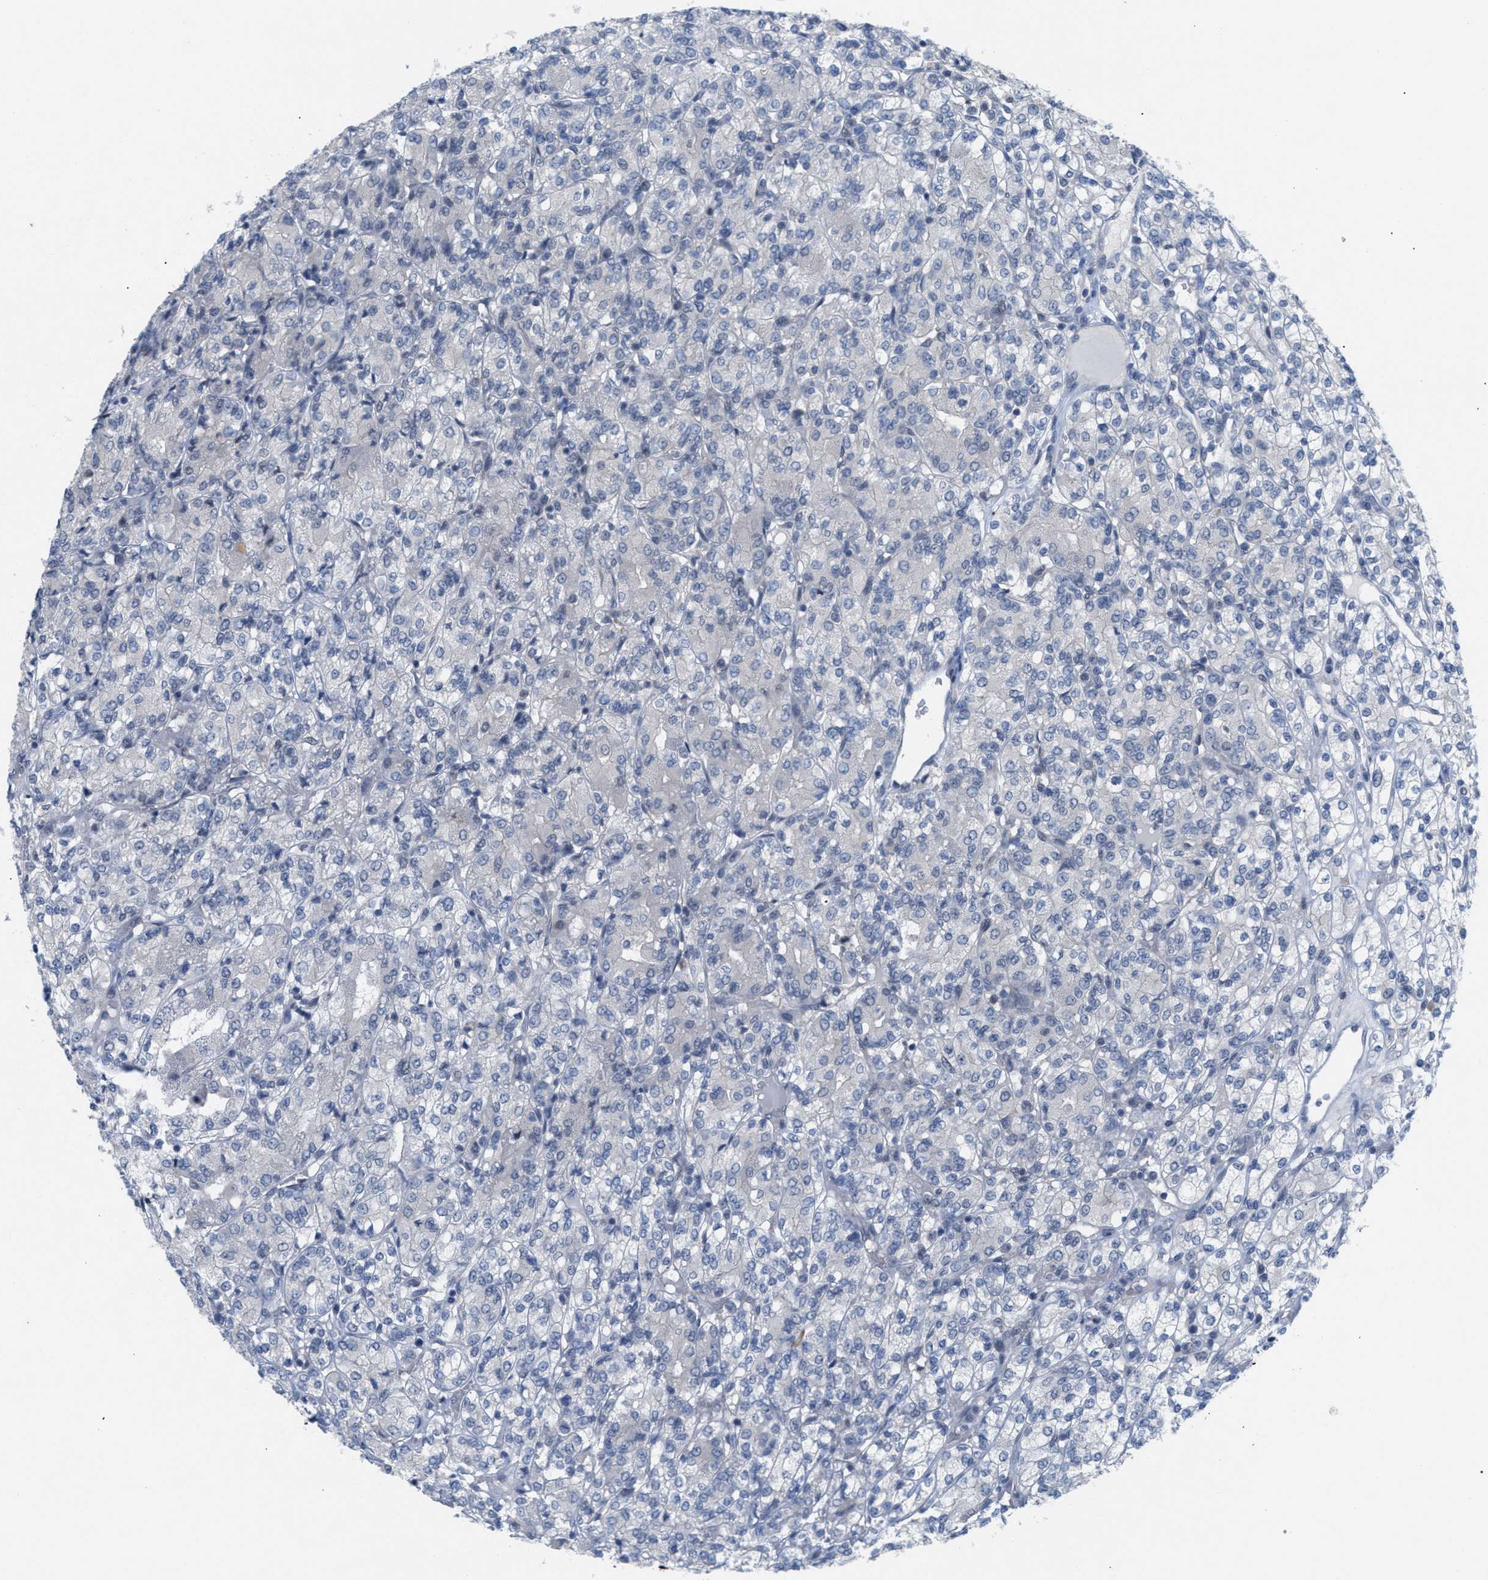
{"staining": {"intensity": "negative", "quantity": "none", "location": "none"}, "tissue": "renal cancer", "cell_type": "Tumor cells", "image_type": "cancer", "snomed": [{"axis": "morphology", "description": "Adenocarcinoma, NOS"}, {"axis": "topography", "description": "Kidney"}], "caption": "This histopathology image is of renal cancer (adenocarcinoma) stained with IHC to label a protein in brown with the nuclei are counter-stained blue. There is no expression in tumor cells.", "gene": "WIPI2", "patient": {"sex": "male", "age": 77}}